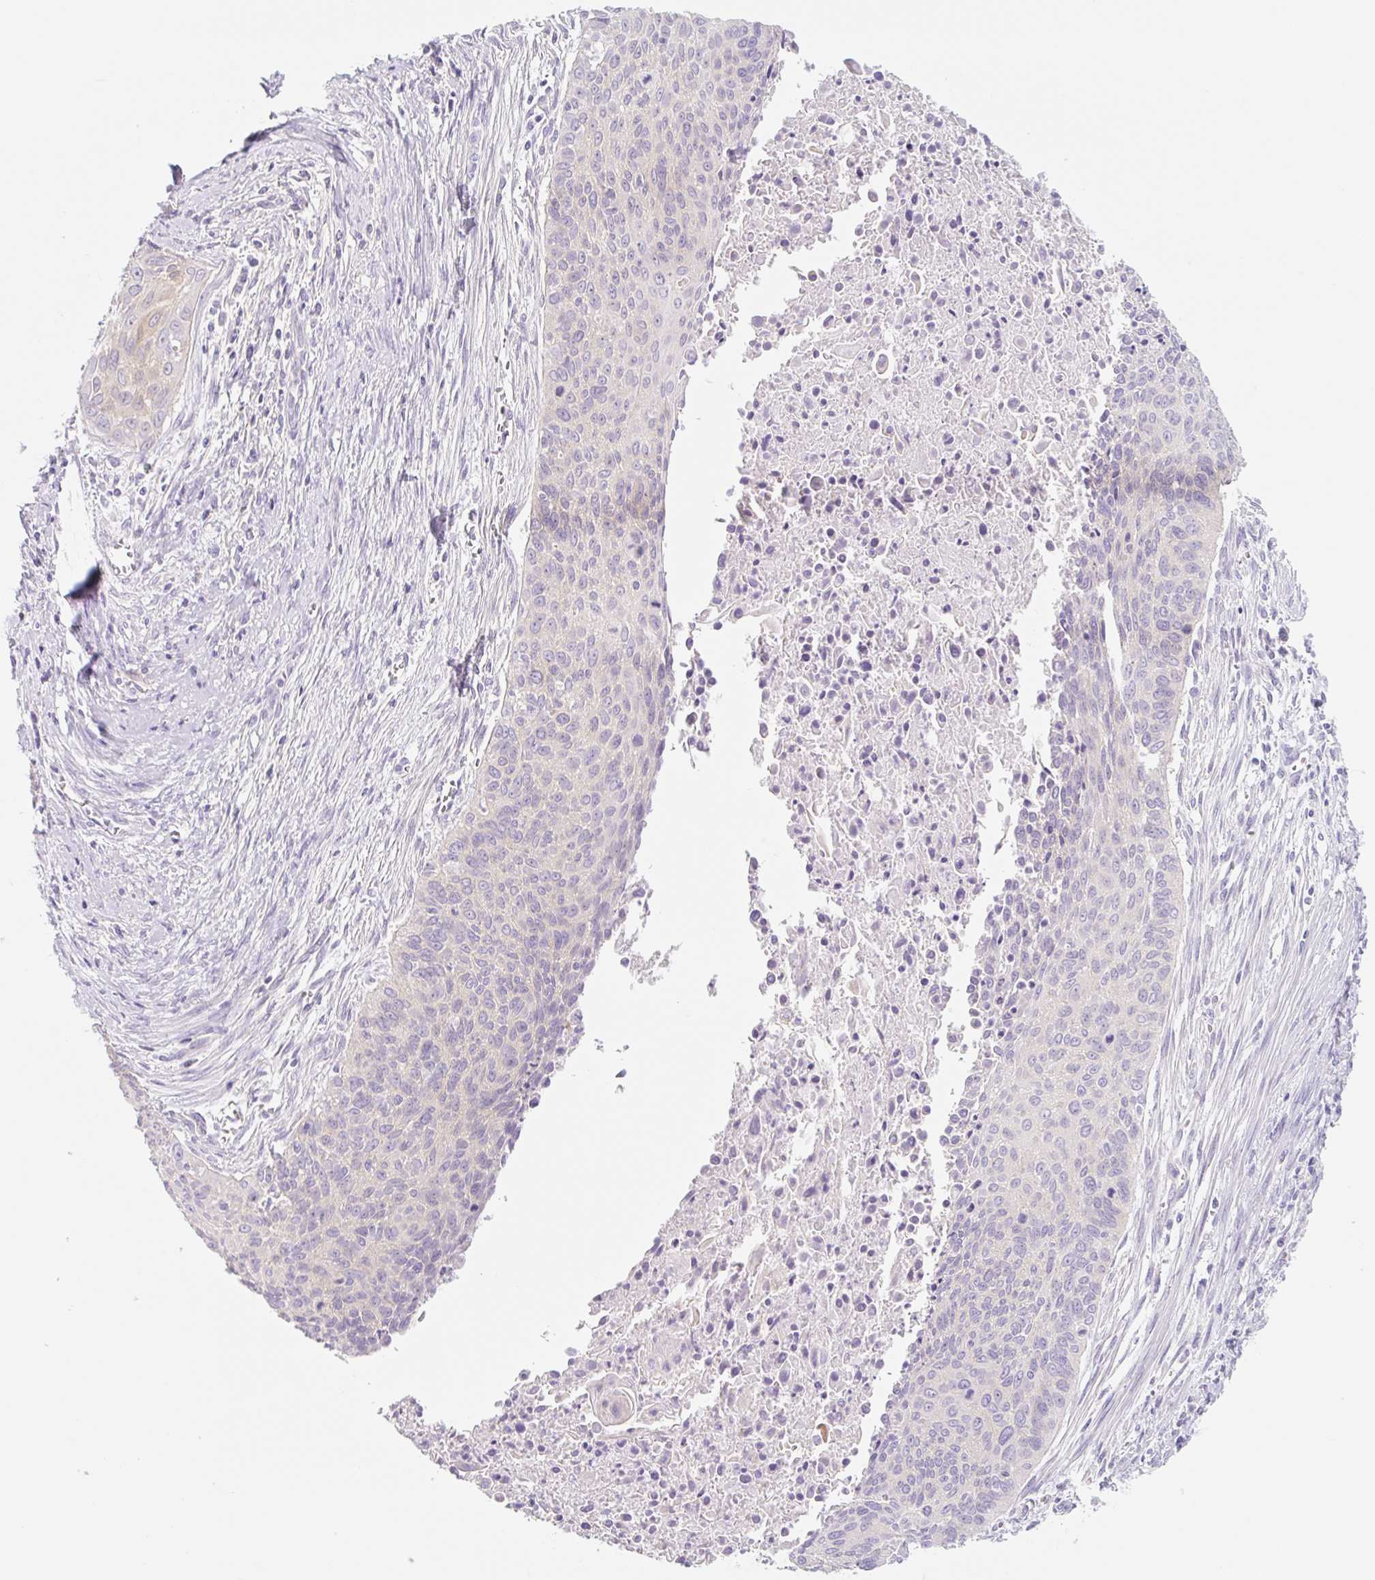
{"staining": {"intensity": "negative", "quantity": "none", "location": "none"}, "tissue": "cervical cancer", "cell_type": "Tumor cells", "image_type": "cancer", "snomed": [{"axis": "morphology", "description": "Squamous cell carcinoma, NOS"}, {"axis": "topography", "description": "Cervix"}], "caption": "Immunohistochemistry of human squamous cell carcinoma (cervical) exhibits no staining in tumor cells.", "gene": "LYVE1", "patient": {"sex": "female", "age": 55}}